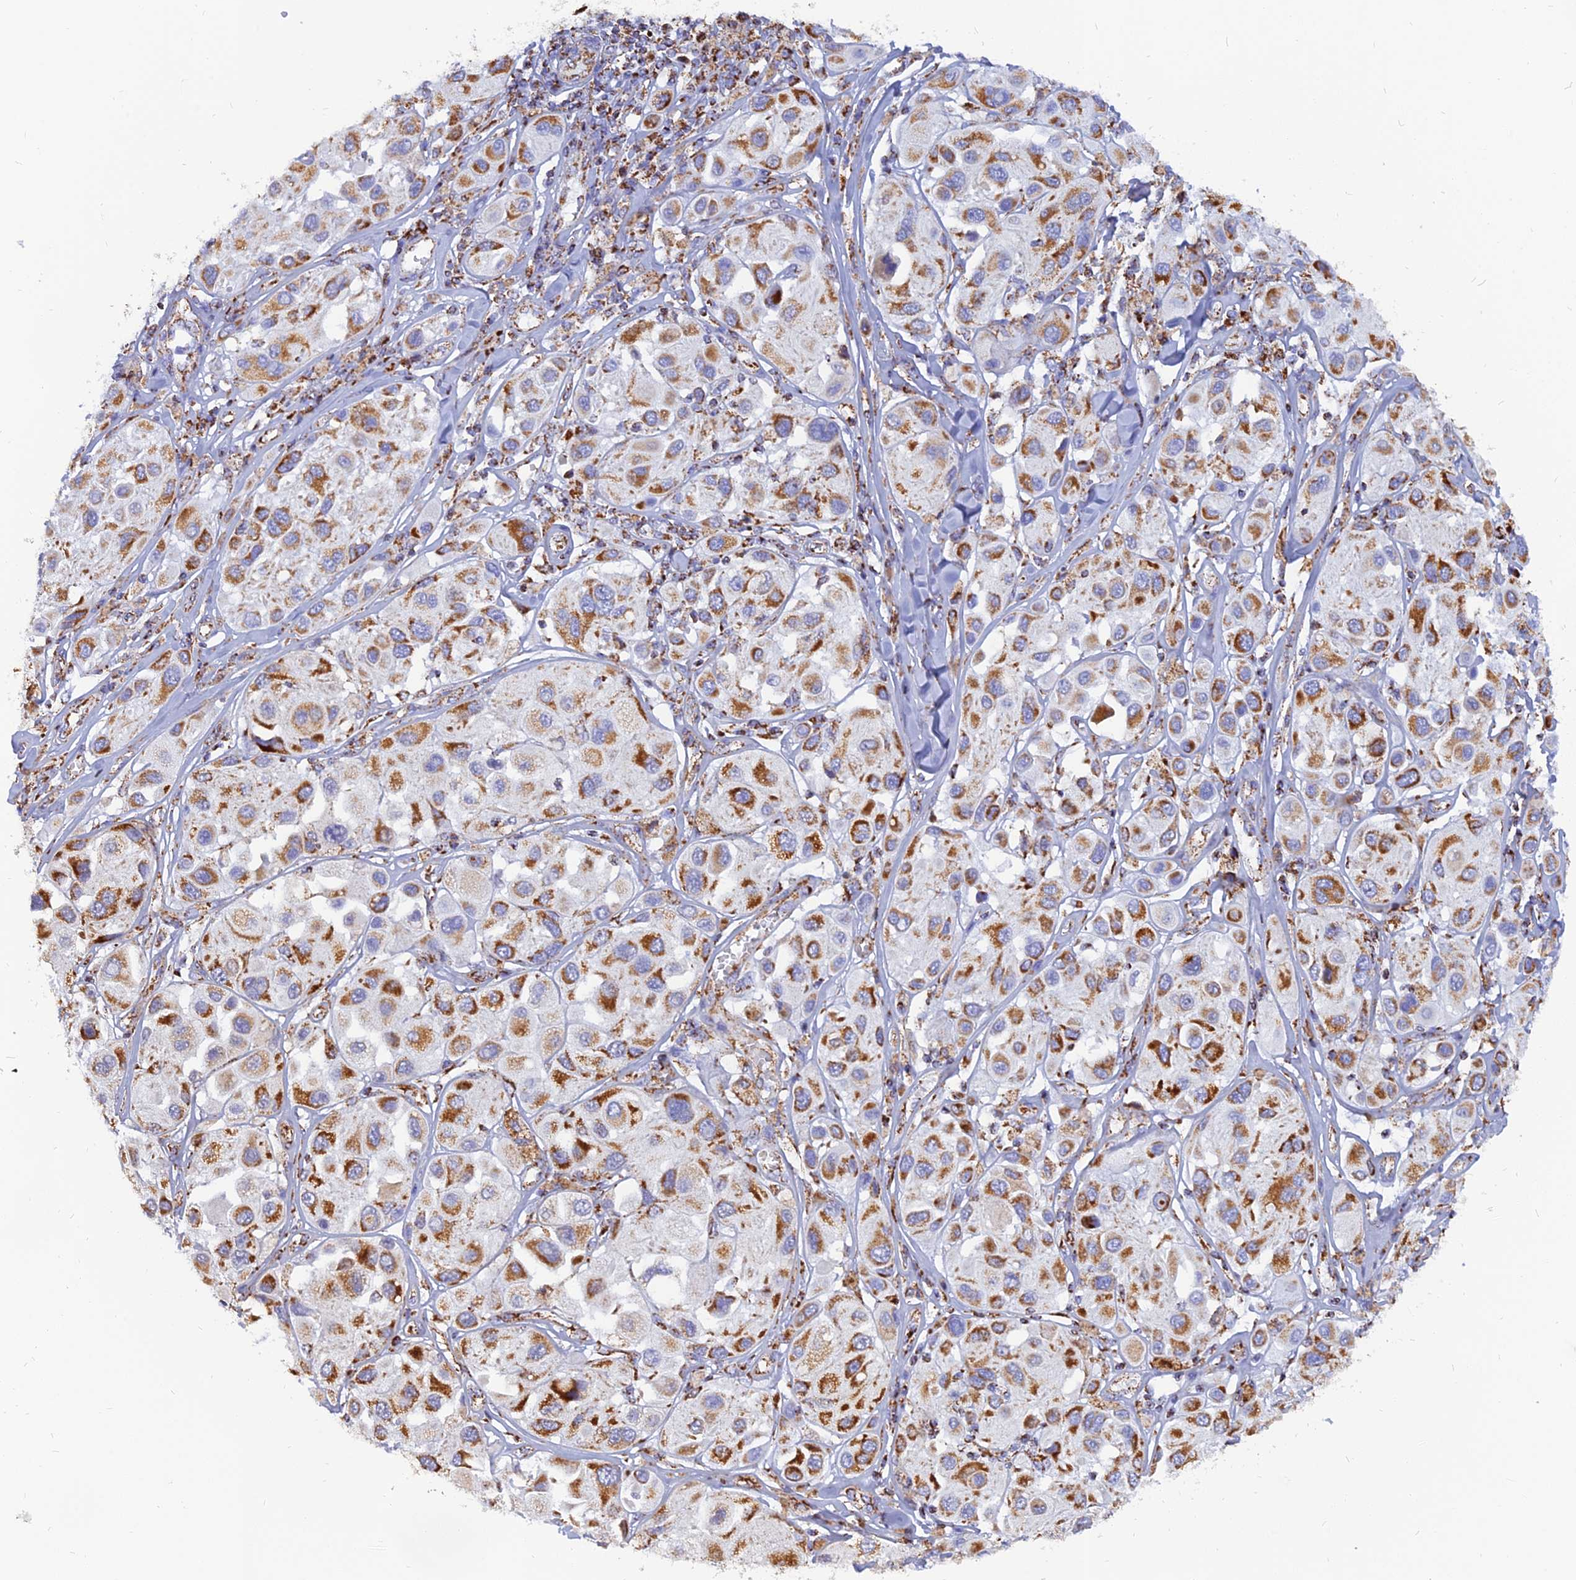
{"staining": {"intensity": "strong", "quantity": "25%-75%", "location": "cytoplasmic/membranous"}, "tissue": "melanoma", "cell_type": "Tumor cells", "image_type": "cancer", "snomed": [{"axis": "morphology", "description": "Malignant melanoma, Metastatic site"}, {"axis": "topography", "description": "Skin"}], "caption": "A high-resolution micrograph shows immunohistochemistry staining of malignant melanoma (metastatic site), which displays strong cytoplasmic/membranous positivity in about 25%-75% of tumor cells.", "gene": "NDUFB6", "patient": {"sex": "male", "age": 41}}